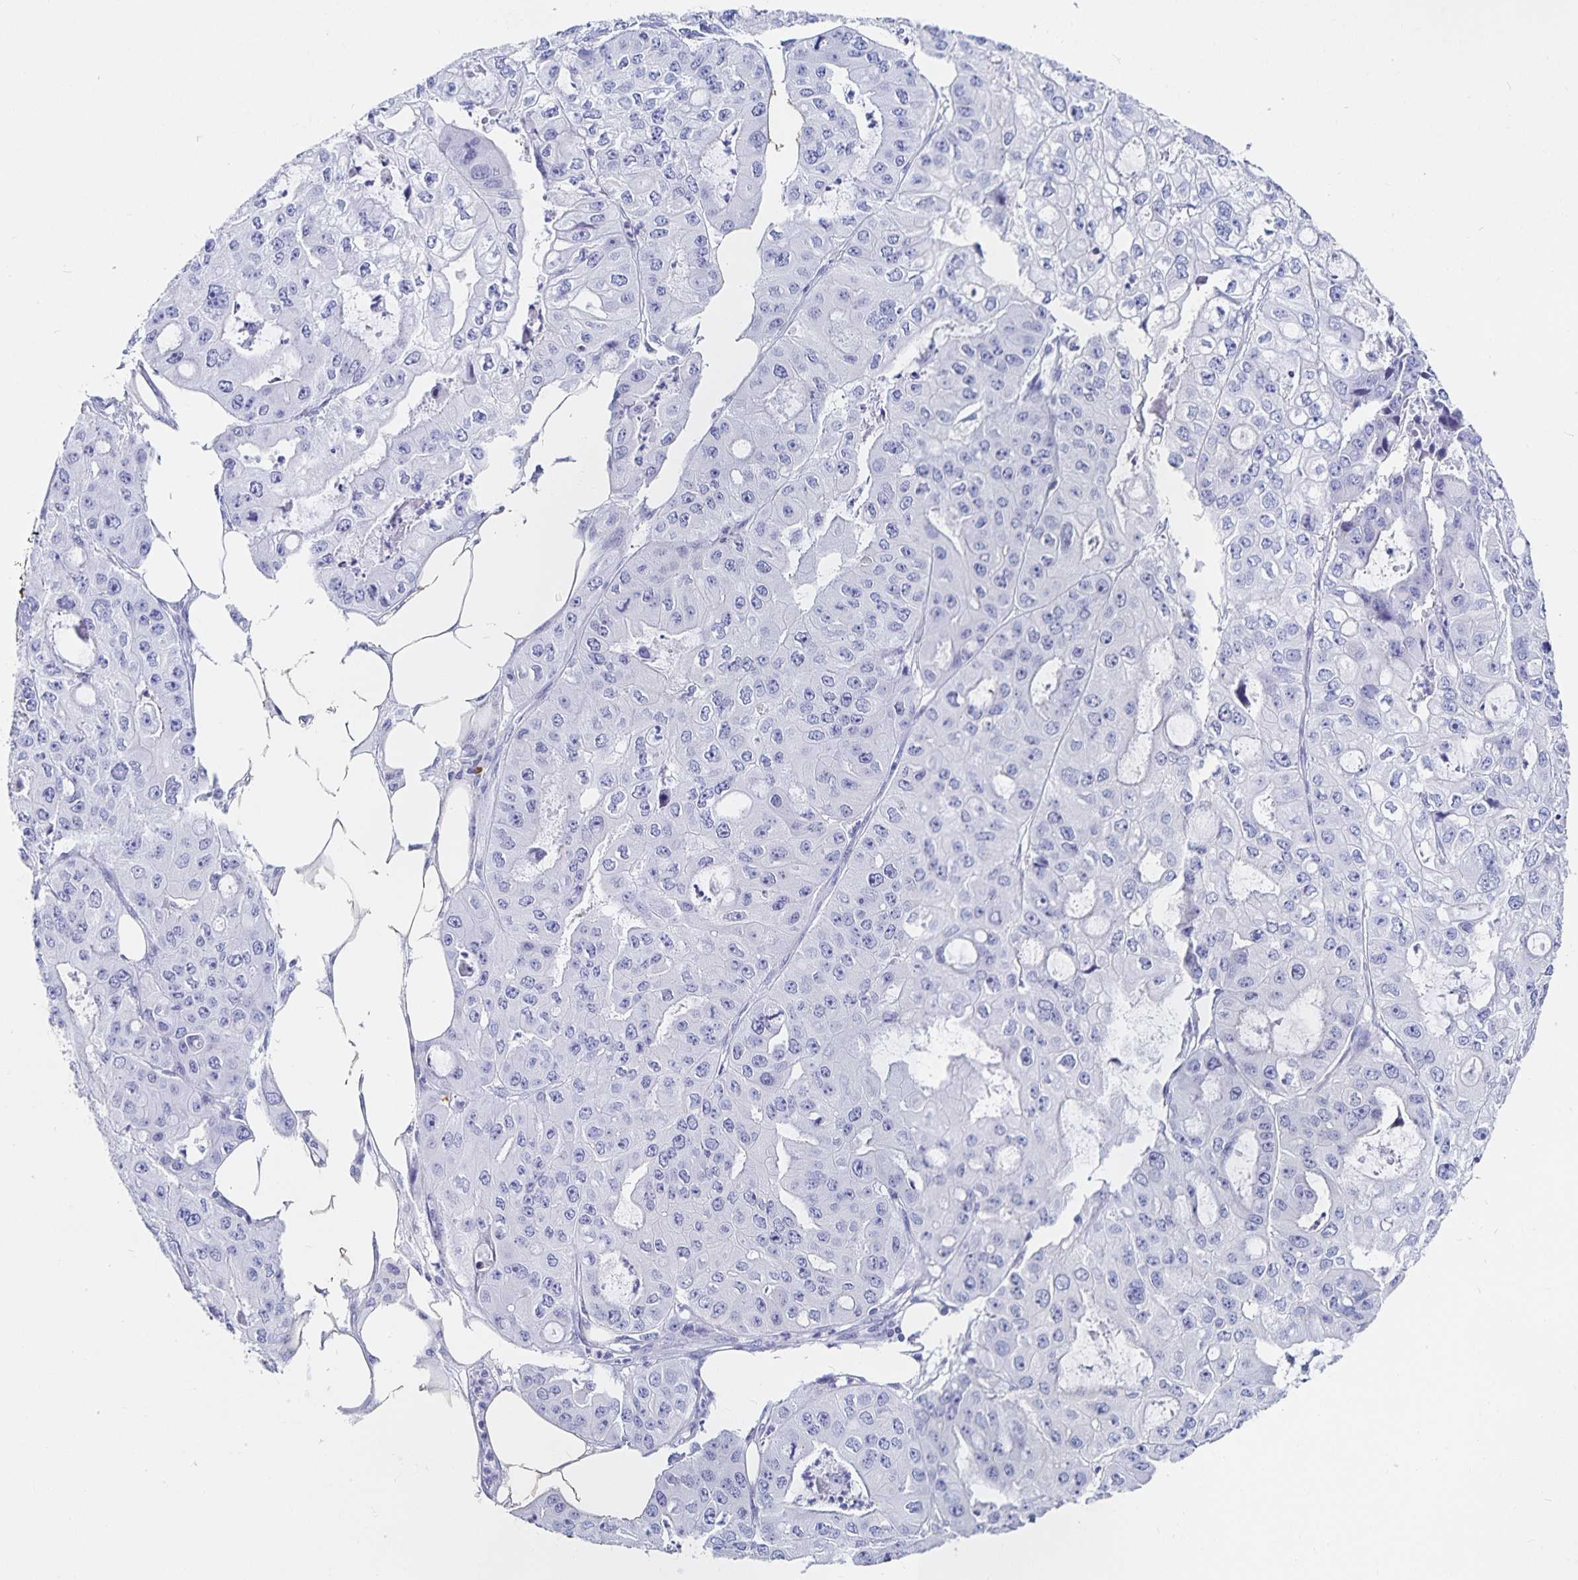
{"staining": {"intensity": "negative", "quantity": "none", "location": "none"}, "tissue": "ovarian cancer", "cell_type": "Tumor cells", "image_type": "cancer", "snomed": [{"axis": "morphology", "description": "Cystadenocarcinoma, serous, NOS"}, {"axis": "topography", "description": "Ovary"}], "caption": "Tumor cells are negative for protein expression in human ovarian cancer (serous cystadenocarcinoma). (Brightfield microscopy of DAB IHC at high magnification).", "gene": "TNIP1", "patient": {"sex": "female", "age": 56}}